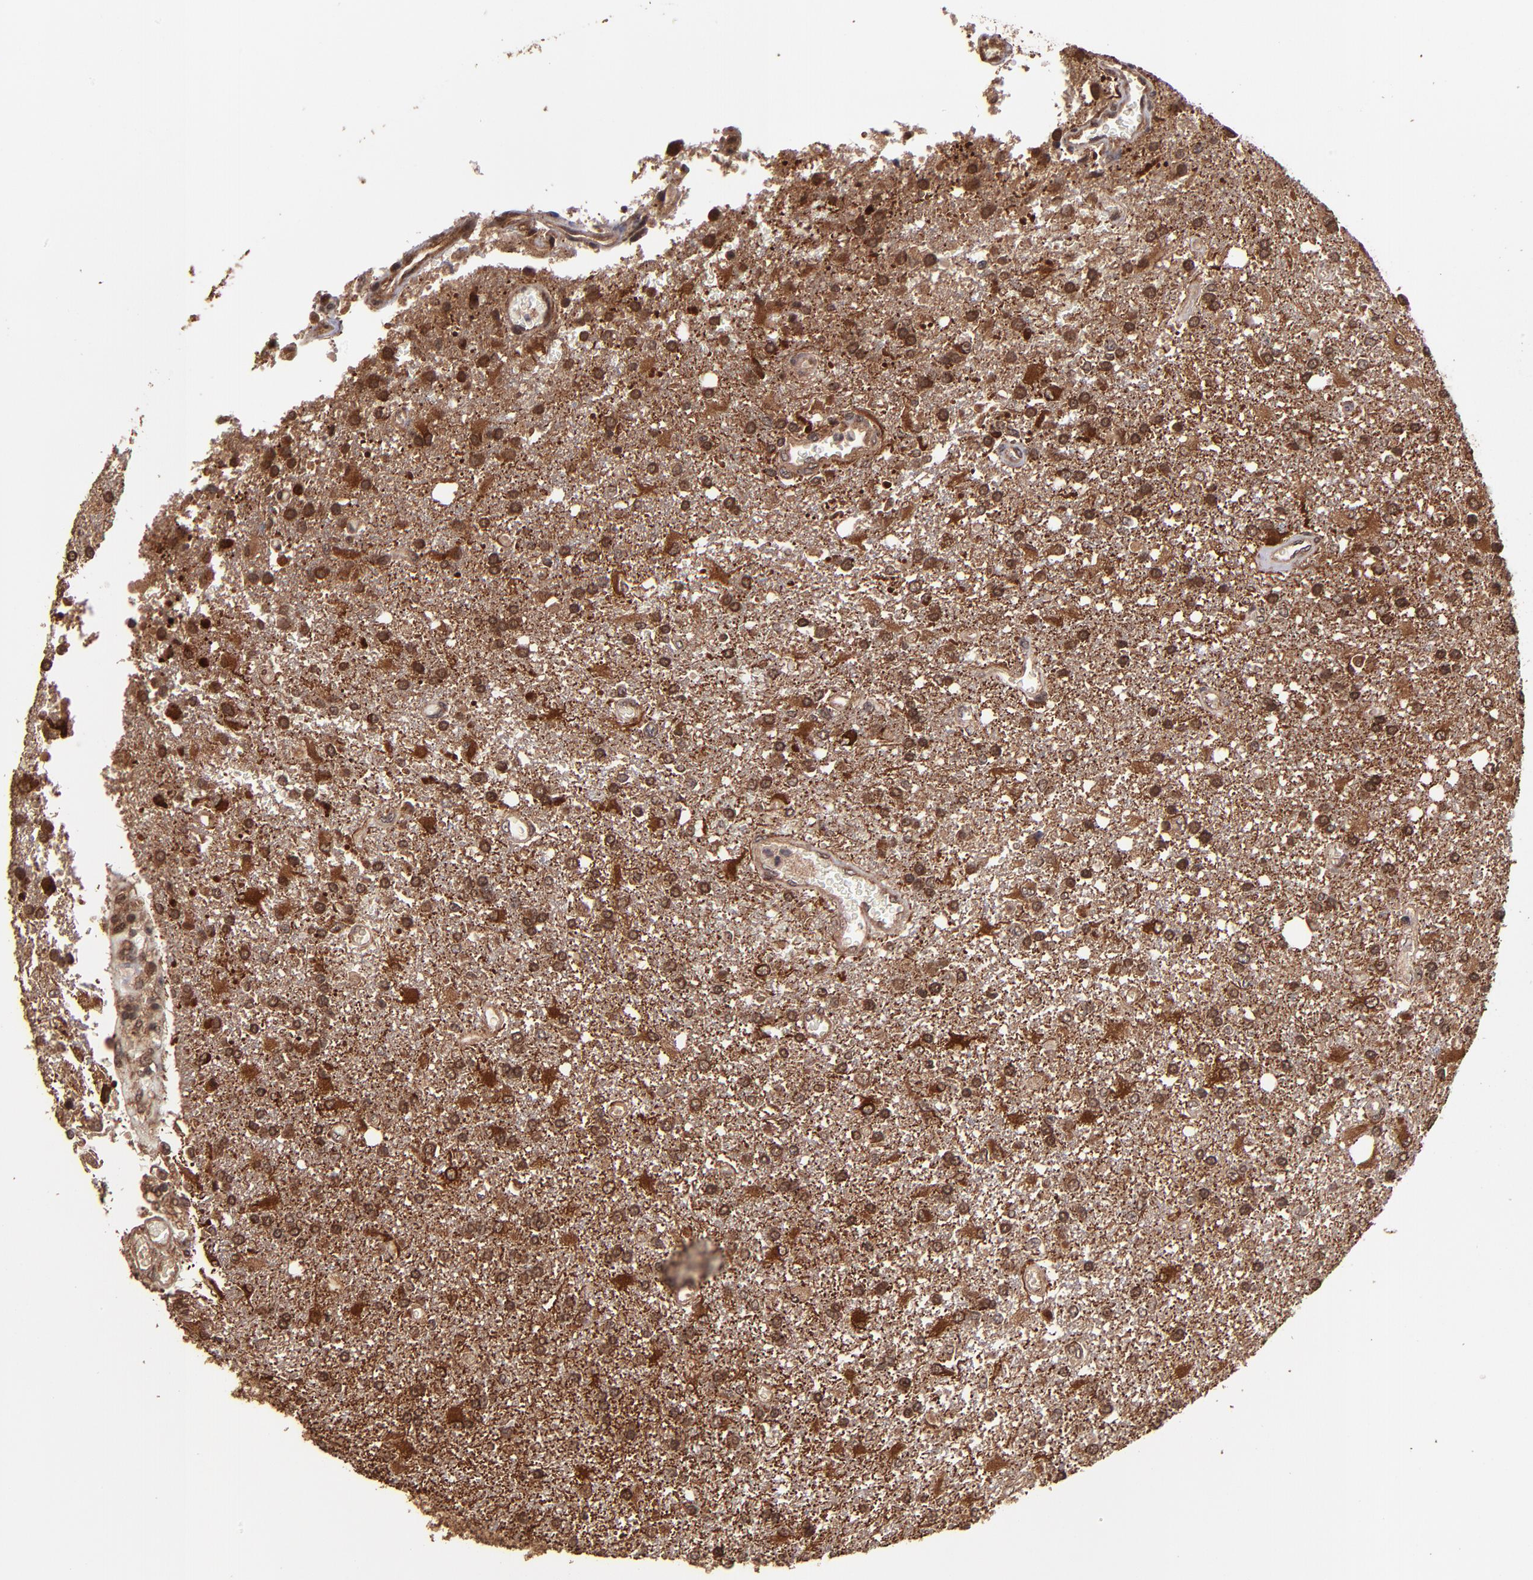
{"staining": {"intensity": "moderate", "quantity": ">75%", "location": "cytoplasmic/membranous"}, "tissue": "glioma", "cell_type": "Tumor cells", "image_type": "cancer", "snomed": [{"axis": "morphology", "description": "Glioma, malignant, High grade"}, {"axis": "topography", "description": "Cerebral cortex"}], "caption": "High-magnification brightfield microscopy of glioma stained with DAB (3,3'-diaminobenzidine) (brown) and counterstained with hematoxylin (blue). tumor cells exhibit moderate cytoplasmic/membranous positivity is identified in about>75% of cells. (DAB IHC, brown staining for protein, blue staining for nuclei).", "gene": "NFE2L2", "patient": {"sex": "male", "age": 79}}